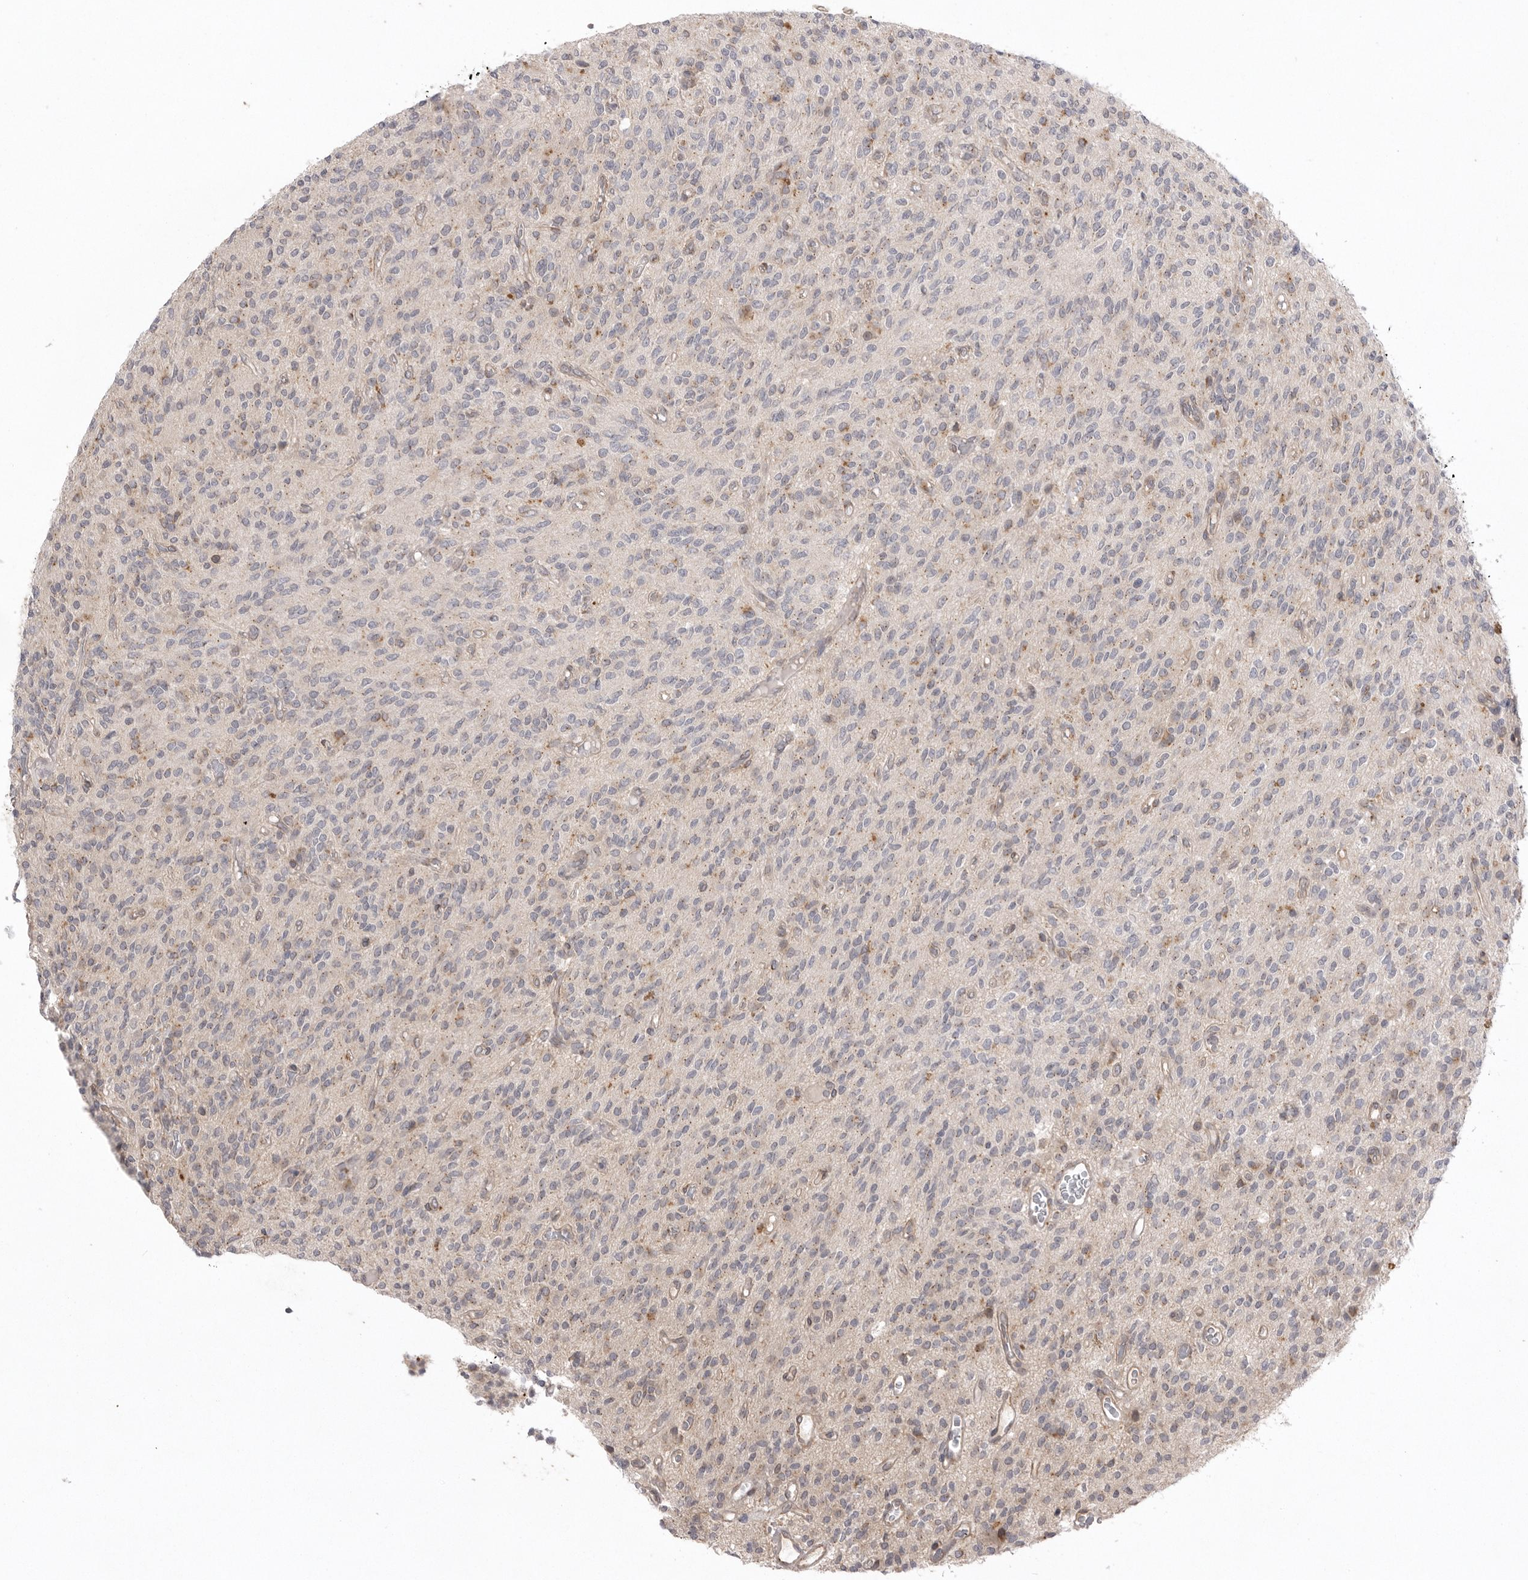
{"staining": {"intensity": "negative", "quantity": "none", "location": "none"}, "tissue": "glioma", "cell_type": "Tumor cells", "image_type": "cancer", "snomed": [{"axis": "morphology", "description": "Glioma, malignant, High grade"}, {"axis": "topography", "description": "Brain"}], "caption": "Immunohistochemical staining of malignant glioma (high-grade) exhibits no significant staining in tumor cells.", "gene": "TLR3", "patient": {"sex": "male", "age": 34}}